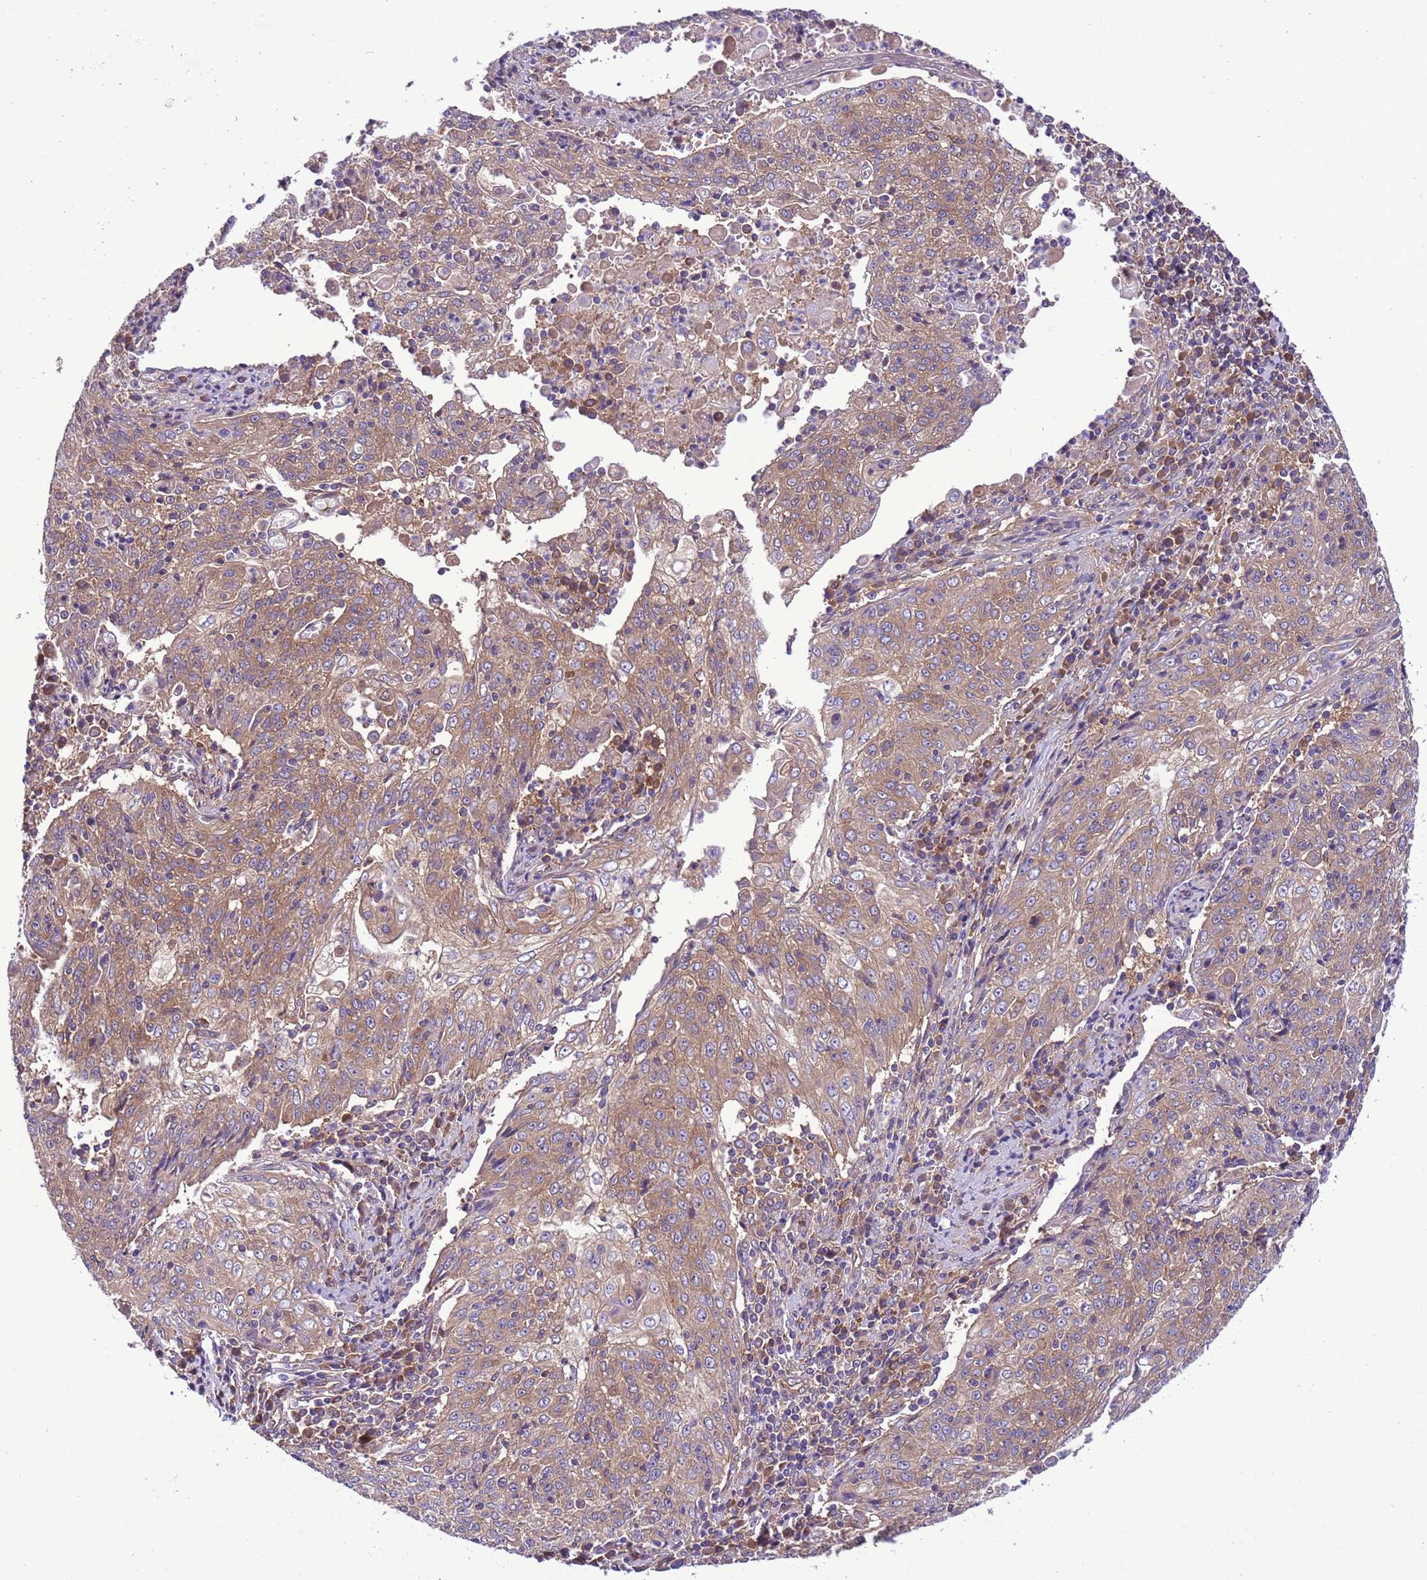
{"staining": {"intensity": "moderate", "quantity": ">75%", "location": "cytoplasmic/membranous"}, "tissue": "cervical cancer", "cell_type": "Tumor cells", "image_type": "cancer", "snomed": [{"axis": "morphology", "description": "Squamous cell carcinoma, NOS"}, {"axis": "topography", "description": "Cervix"}], "caption": "This image demonstrates cervical cancer (squamous cell carcinoma) stained with immunohistochemistry to label a protein in brown. The cytoplasmic/membranous of tumor cells show moderate positivity for the protein. Nuclei are counter-stained blue.", "gene": "RABEP2", "patient": {"sex": "female", "age": 48}}